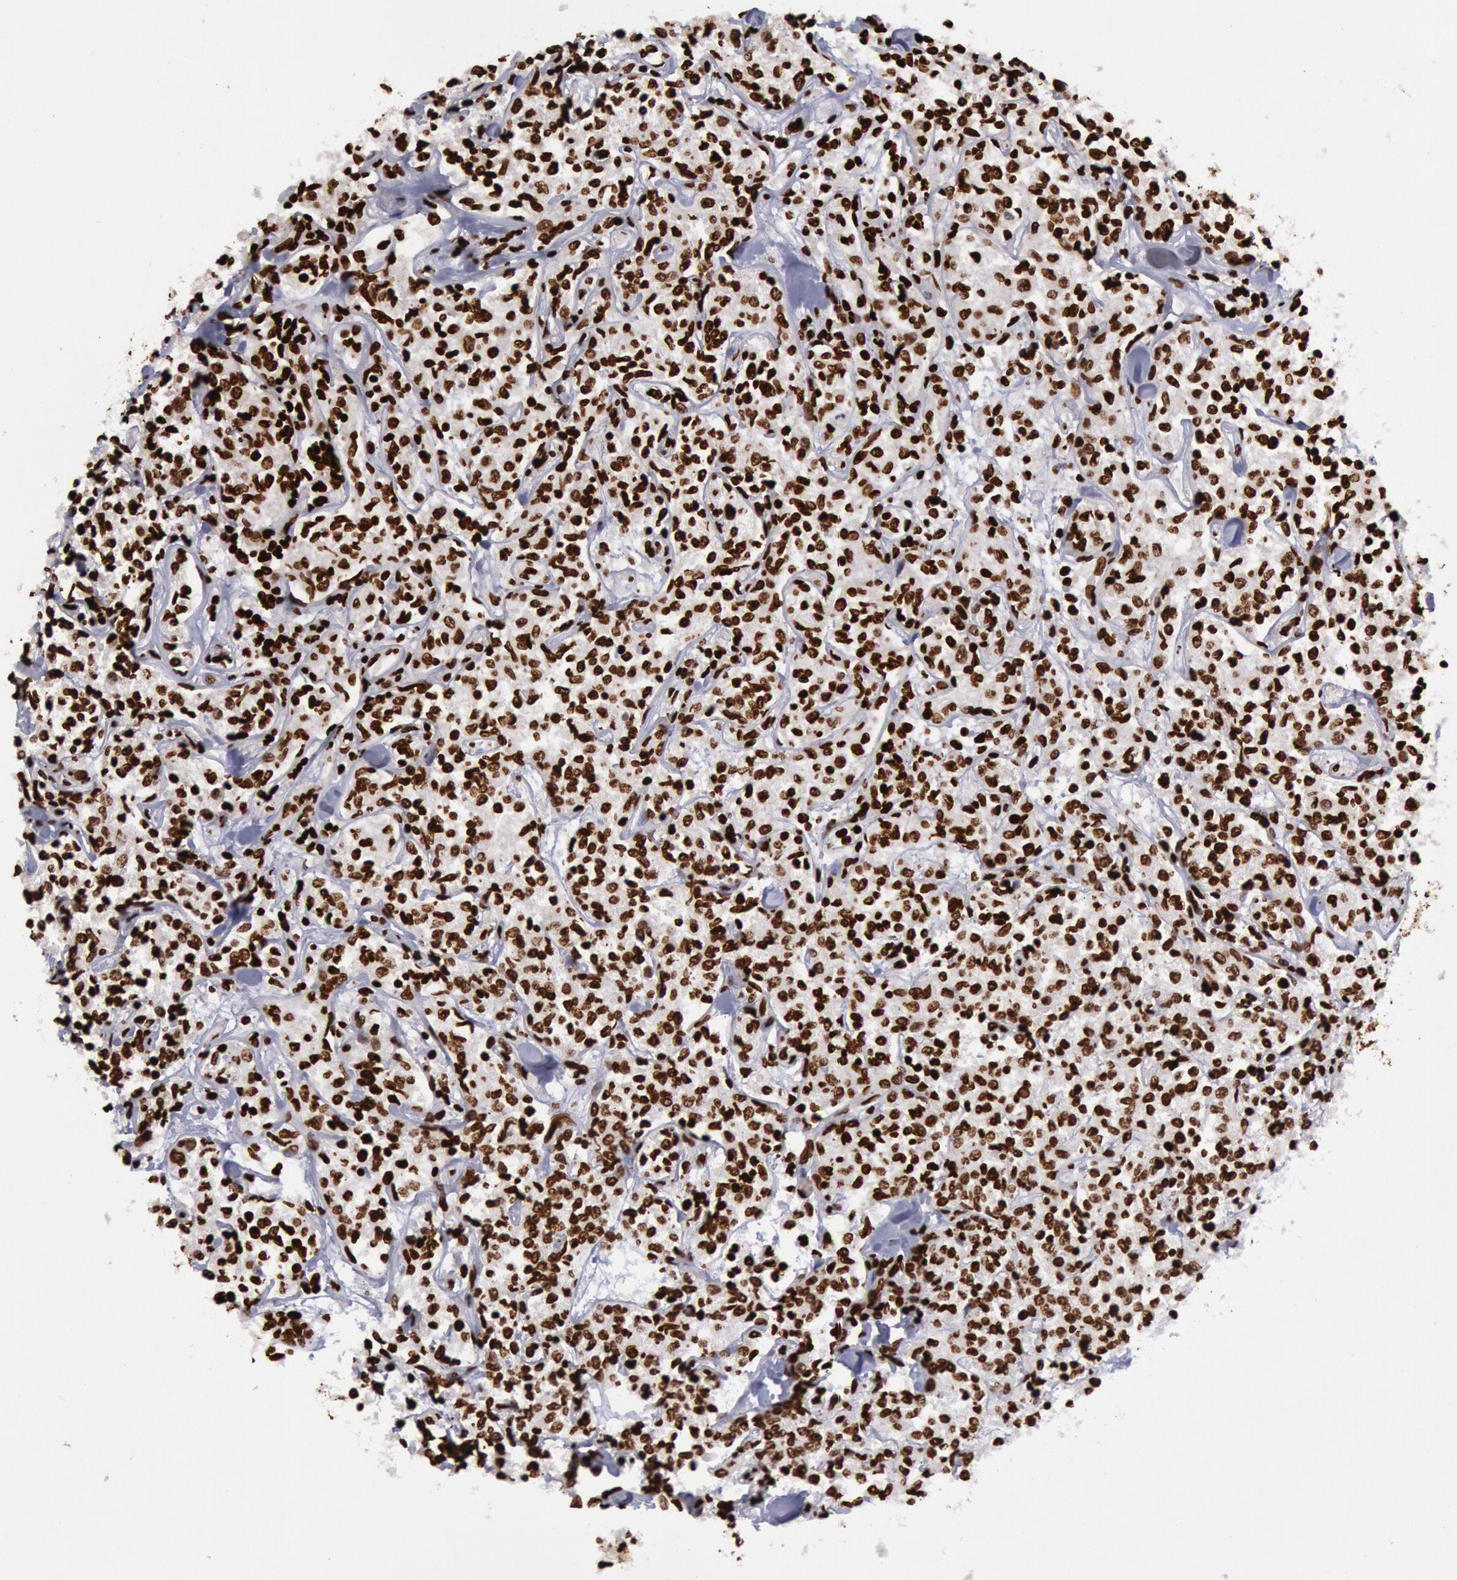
{"staining": {"intensity": "strong", "quantity": ">75%", "location": "nuclear"}, "tissue": "lymphoma", "cell_type": "Tumor cells", "image_type": "cancer", "snomed": [{"axis": "morphology", "description": "Malignant lymphoma, non-Hodgkin's type, Low grade"}, {"axis": "topography", "description": "Small intestine"}], "caption": "Malignant lymphoma, non-Hodgkin's type (low-grade) stained for a protein (brown) displays strong nuclear positive expression in approximately >75% of tumor cells.", "gene": "H3-4", "patient": {"sex": "female", "age": 59}}